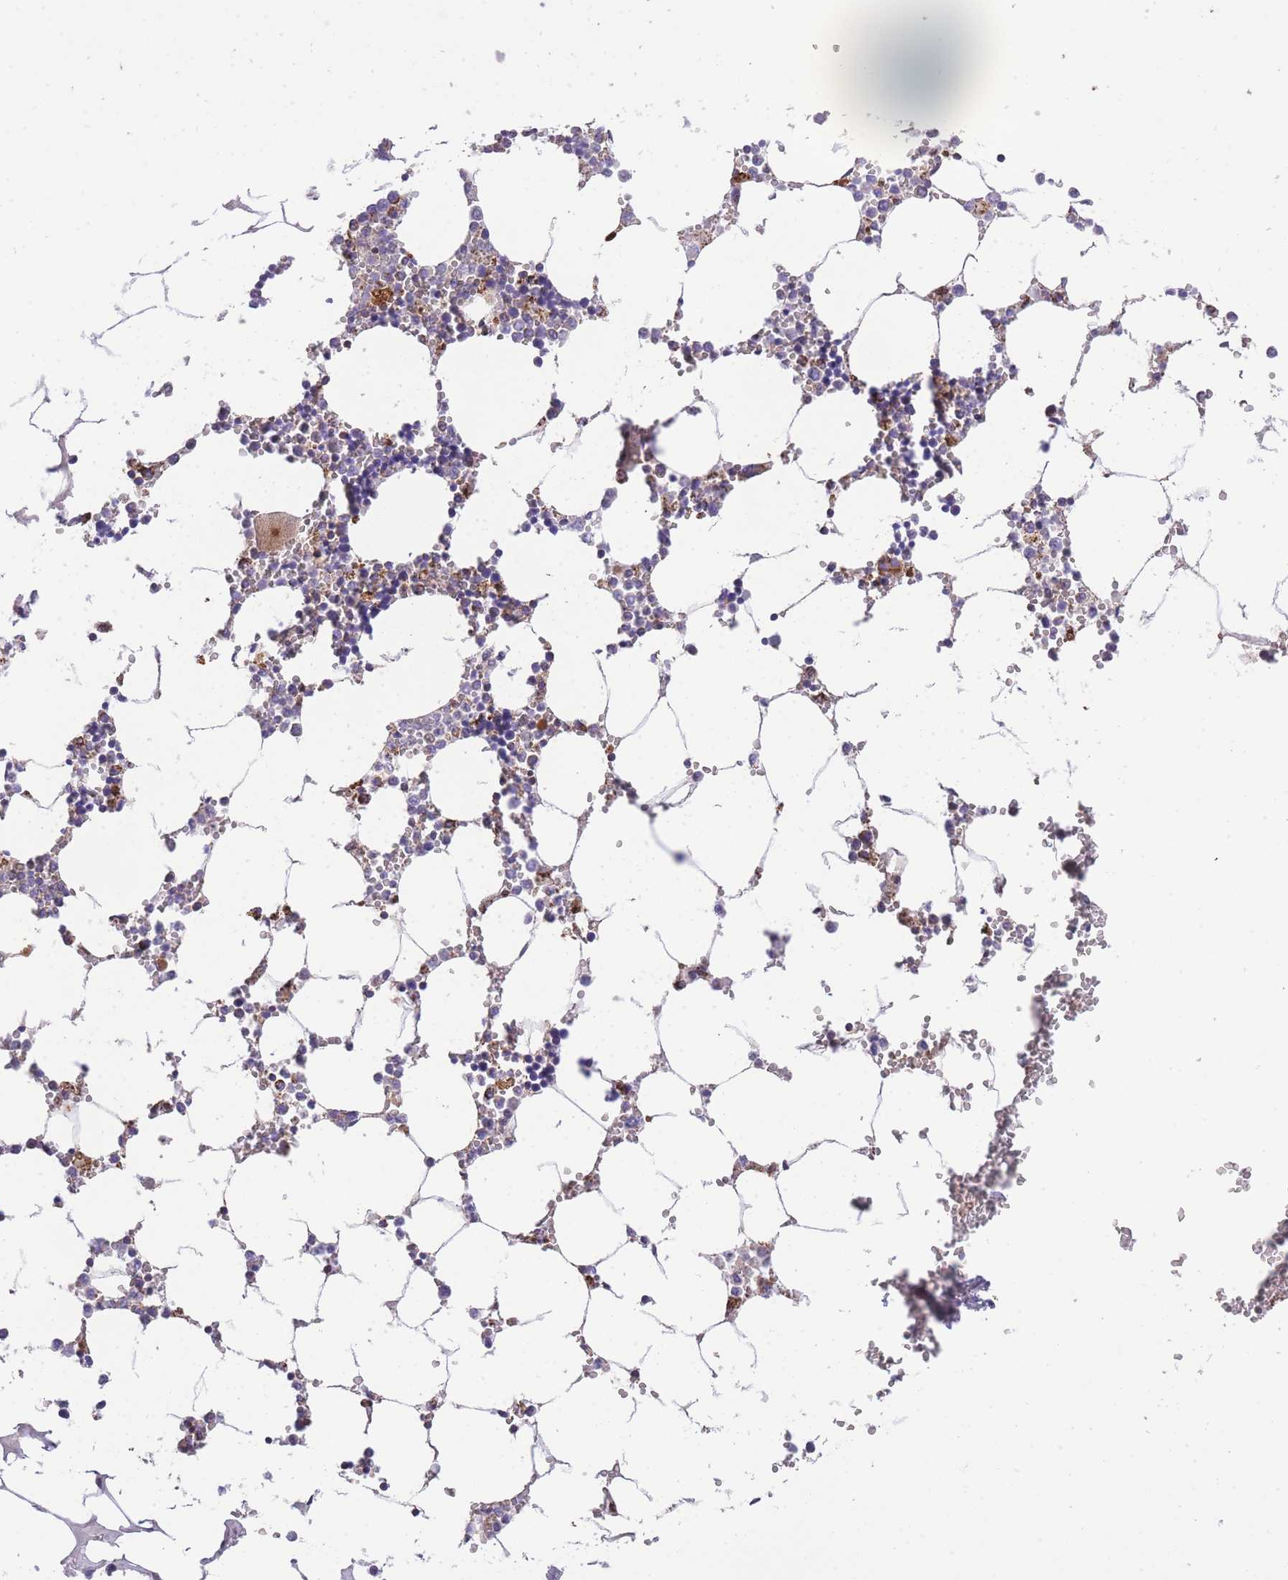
{"staining": {"intensity": "moderate", "quantity": "<25%", "location": "cytoplasmic/membranous"}, "tissue": "bone marrow", "cell_type": "Hematopoietic cells", "image_type": "normal", "snomed": [{"axis": "morphology", "description": "Normal tissue, NOS"}, {"axis": "topography", "description": "Bone marrow"}], "caption": "About <25% of hematopoietic cells in benign human bone marrow display moderate cytoplasmic/membranous protein staining as visualized by brown immunohistochemical staining.", "gene": "ST3GAL3", "patient": {"sex": "male", "age": 54}}